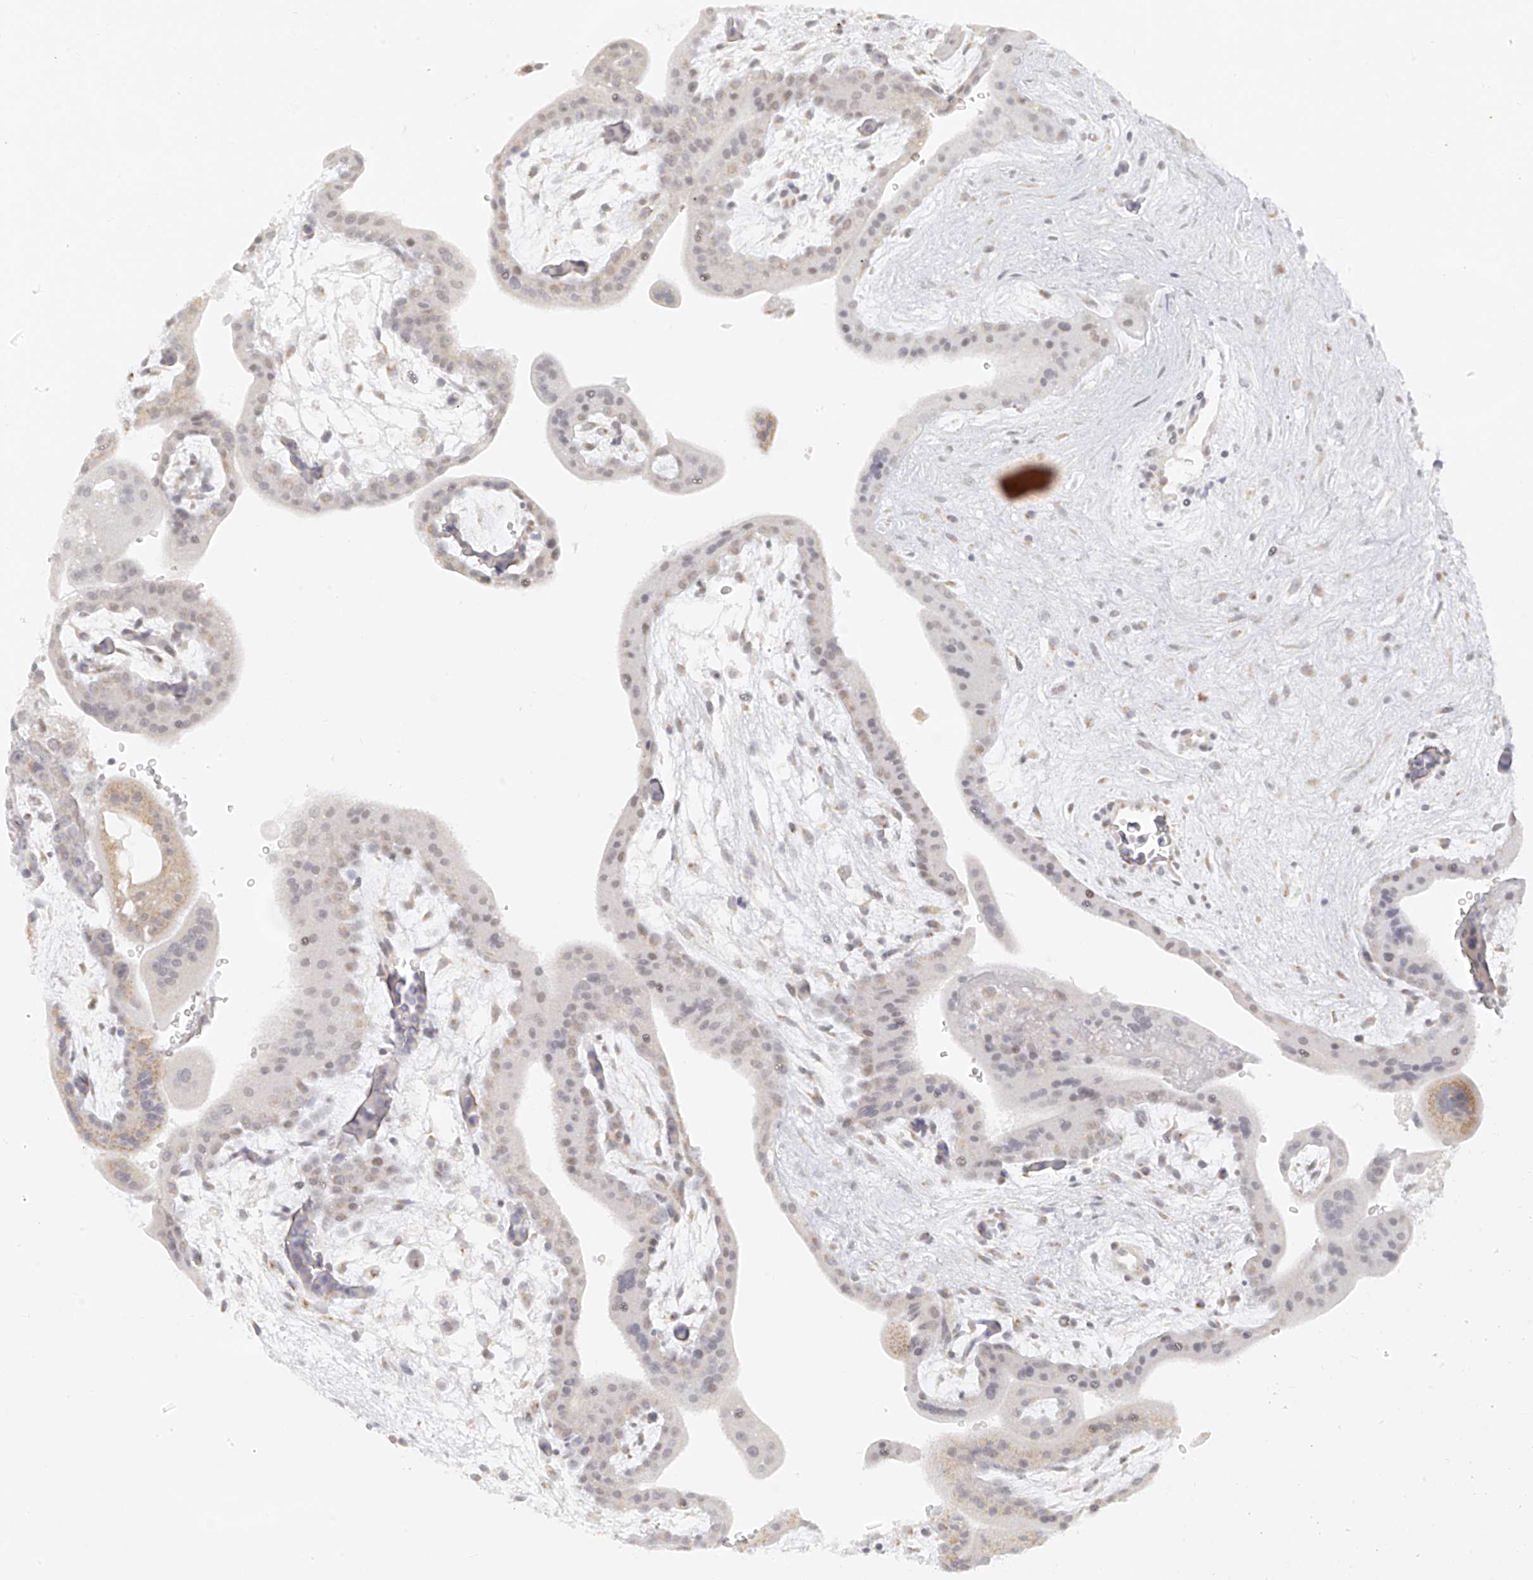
{"staining": {"intensity": "weak", "quantity": "25%-75%", "location": "cytoplasmic/membranous"}, "tissue": "placenta", "cell_type": "Trophoblastic cells", "image_type": "normal", "snomed": [{"axis": "morphology", "description": "Normal tissue, NOS"}, {"axis": "topography", "description": "Placenta"}], "caption": "Protein expression analysis of normal placenta shows weak cytoplasmic/membranous expression in about 25%-75% of trophoblastic cells.", "gene": "DYRK1B", "patient": {"sex": "female", "age": 35}}